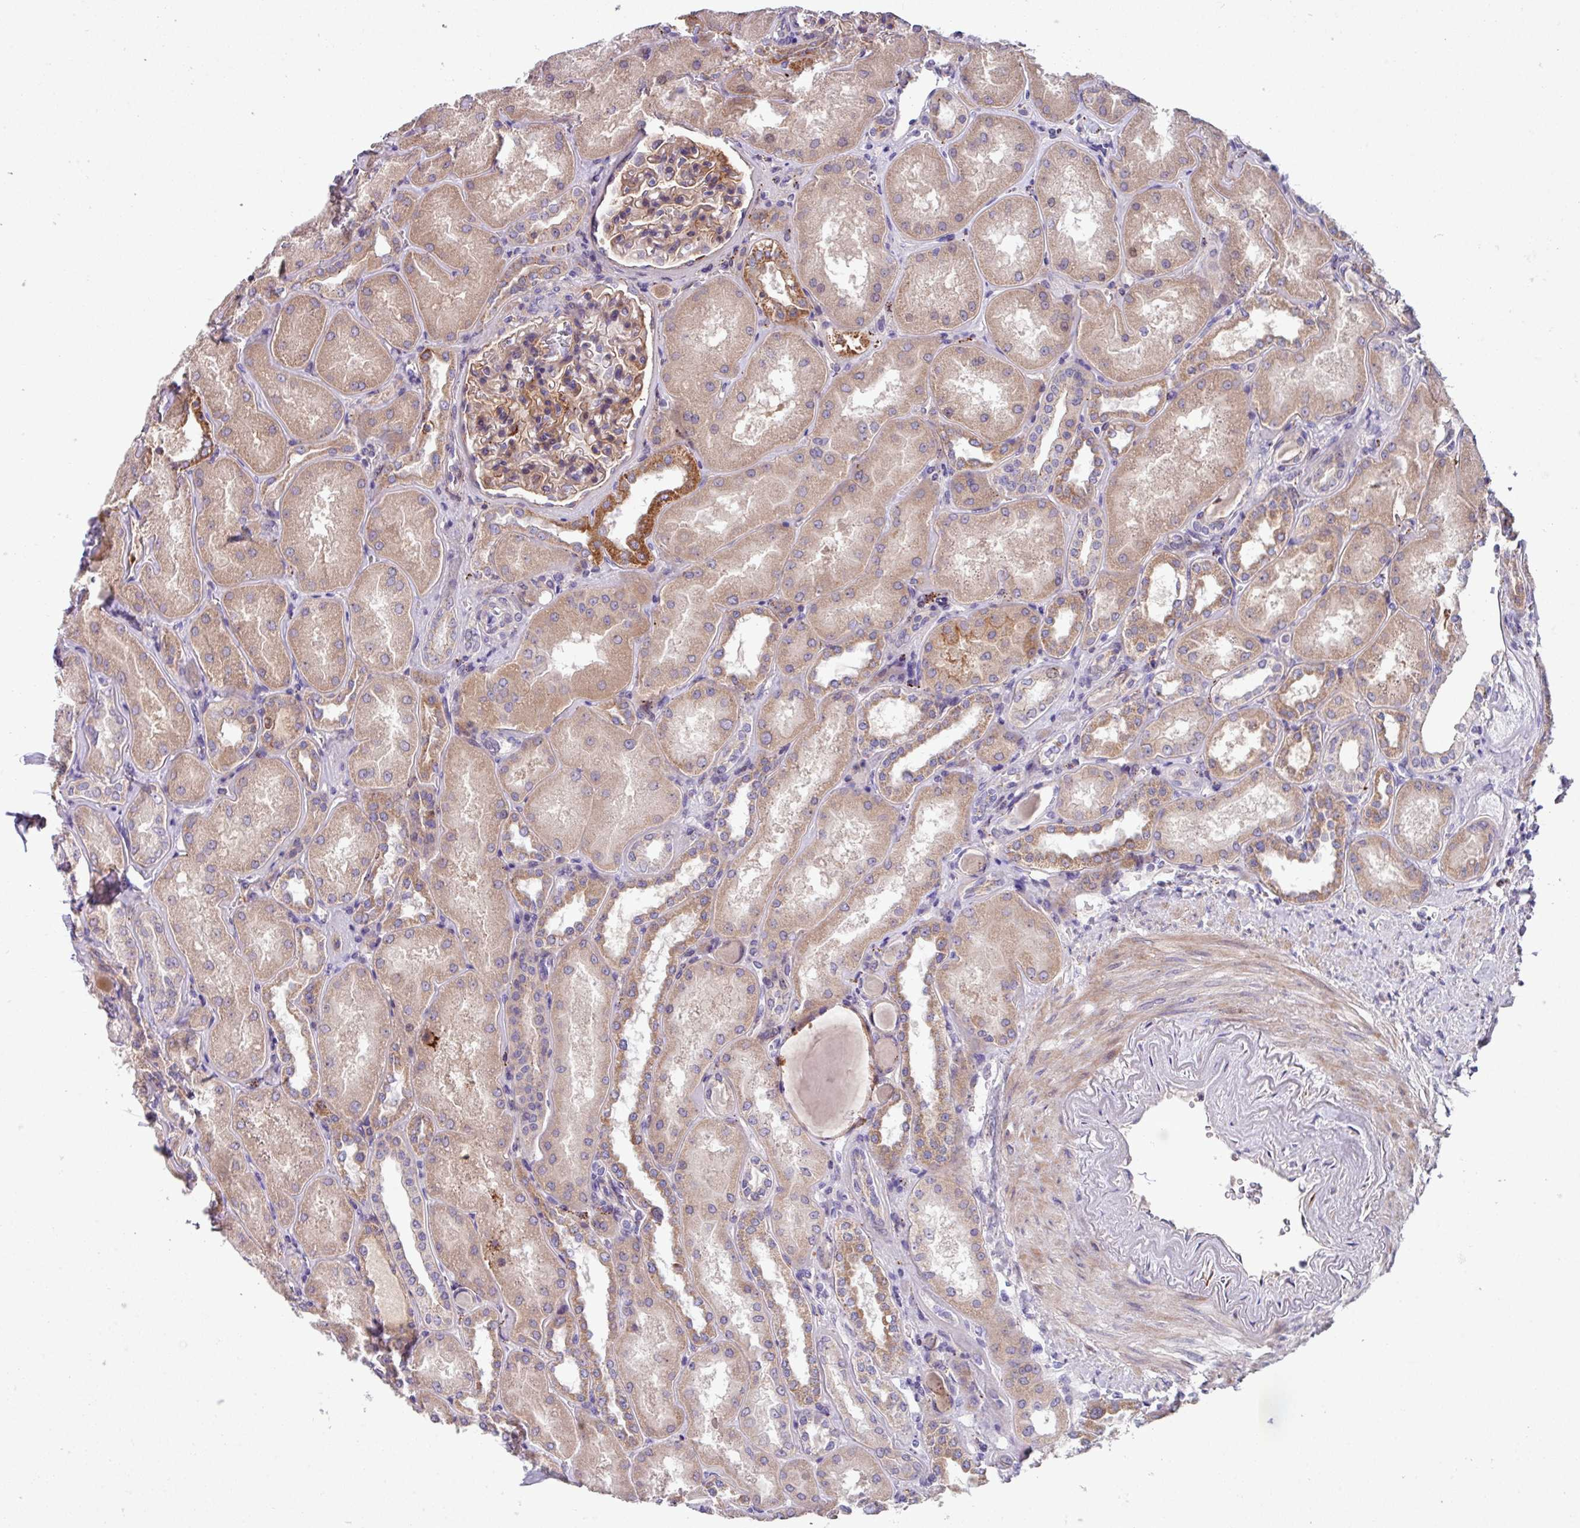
{"staining": {"intensity": "weak", "quantity": "<25%", "location": "cytoplasmic/membranous"}, "tissue": "kidney", "cell_type": "Cells in glomeruli", "image_type": "normal", "snomed": [{"axis": "morphology", "description": "Normal tissue, NOS"}, {"axis": "topography", "description": "Kidney"}], "caption": "A high-resolution photomicrograph shows immunohistochemistry (IHC) staining of unremarkable kidney, which exhibits no significant staining in cells in glomeruli. Nuclei are stained in blue.", "gene": "IQCJ", "patient": {"sex": "male", "age": 61}}